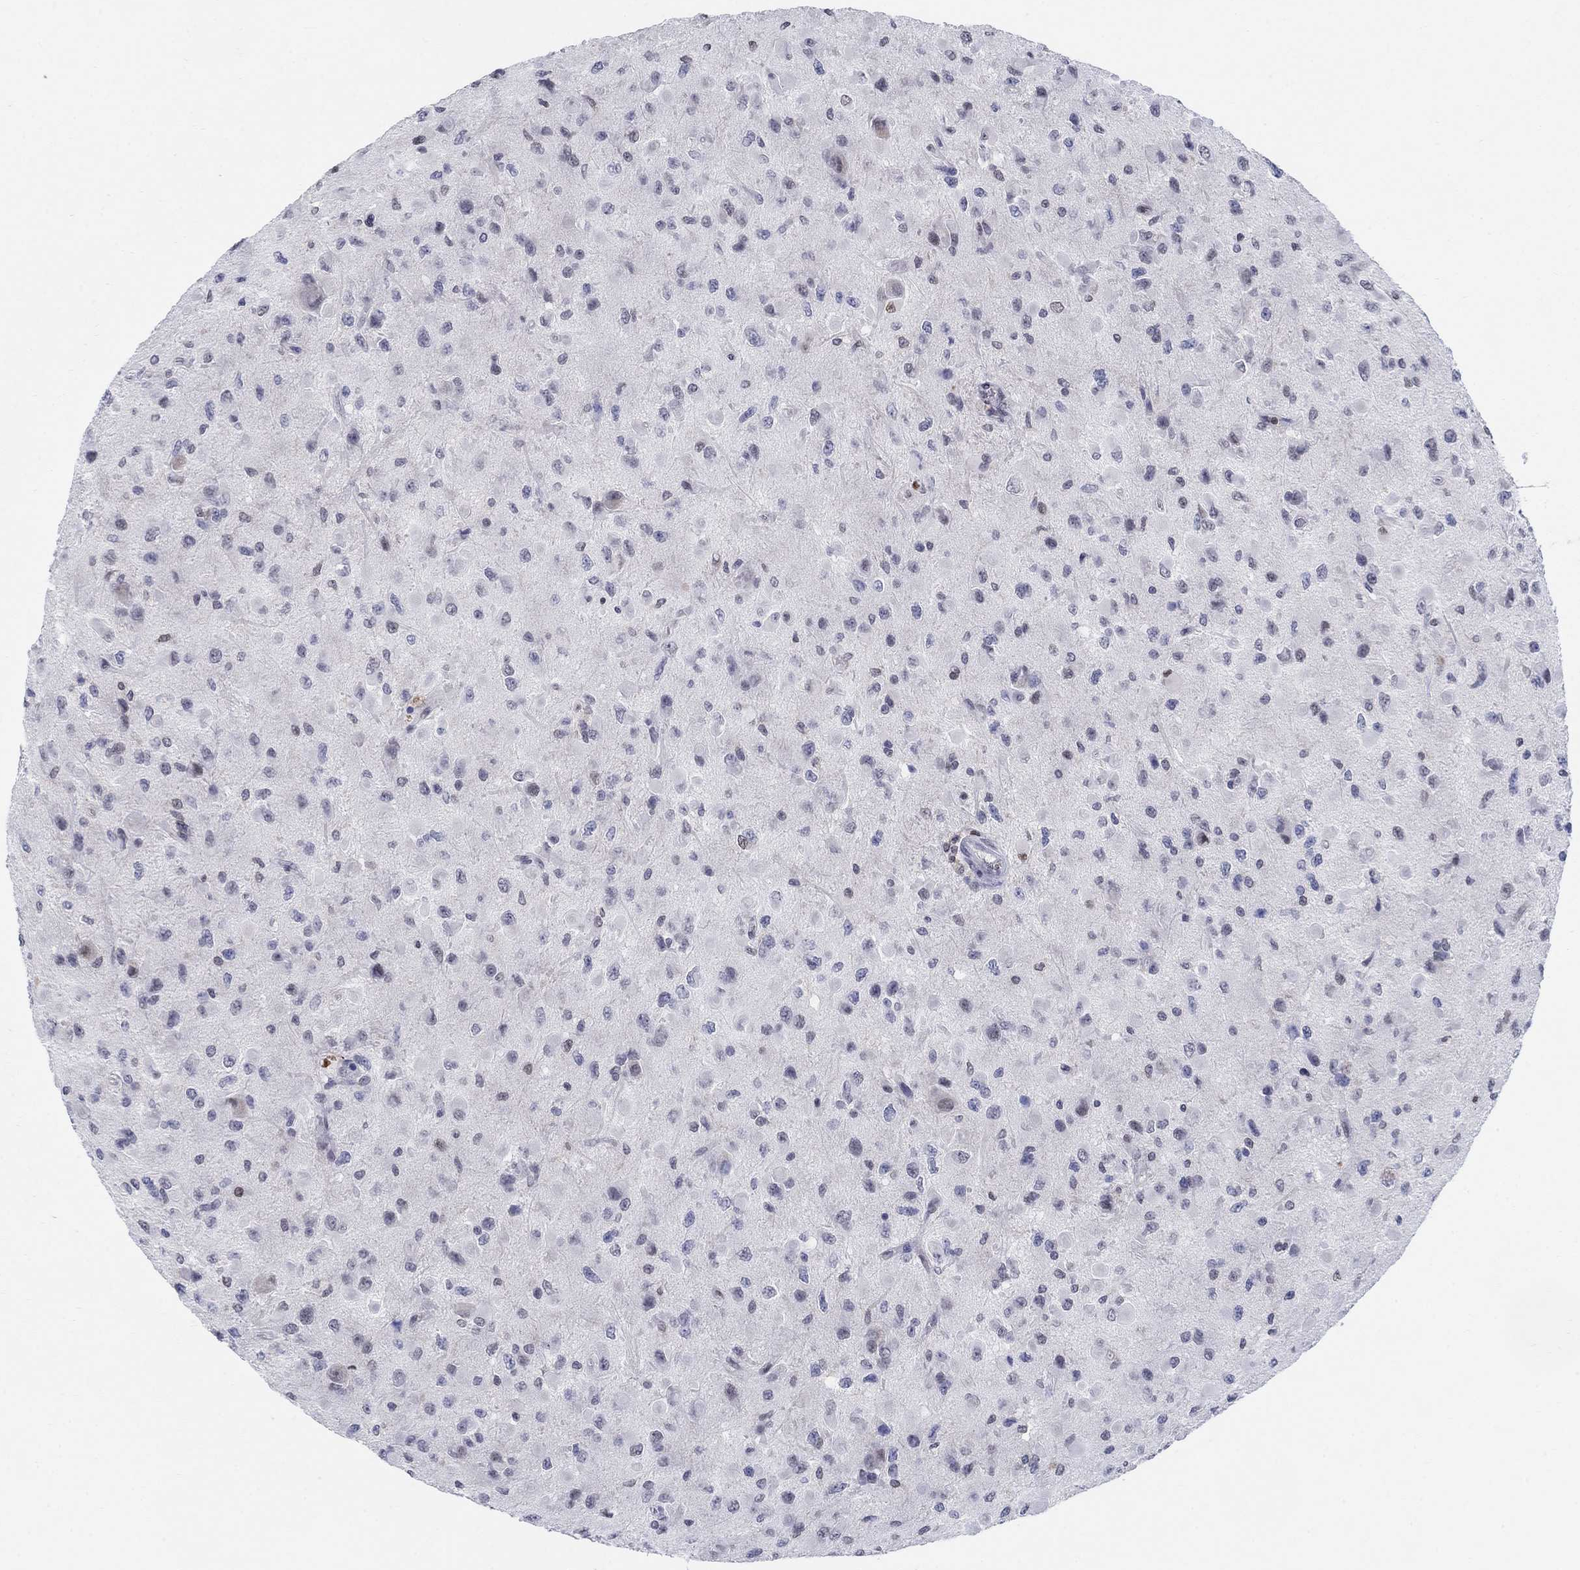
{"staining": {"intensity": "moderate", "quantity": "<25%", "location": "nuclear"}, "tissue": "glioma", "cell_type": "Tumor cells", "image_type": "cancer", "snomed": [{"axis": "morphology", "description": "Glioma, malignant, High grade"}, {"axis": "topography", "description": "Cerebral cortex"}], "caption": "Protein expression analysis of malignant glioma (high-grade) exhibits moderate nuclear positivity in approximately <25% of tumor cells. (DAB (3,3'-diaminobenzidine) IHC with brightfield microscopy, high magnification).", "gene": "CENPE", "patient": {"sex": "male", "age": 35}}